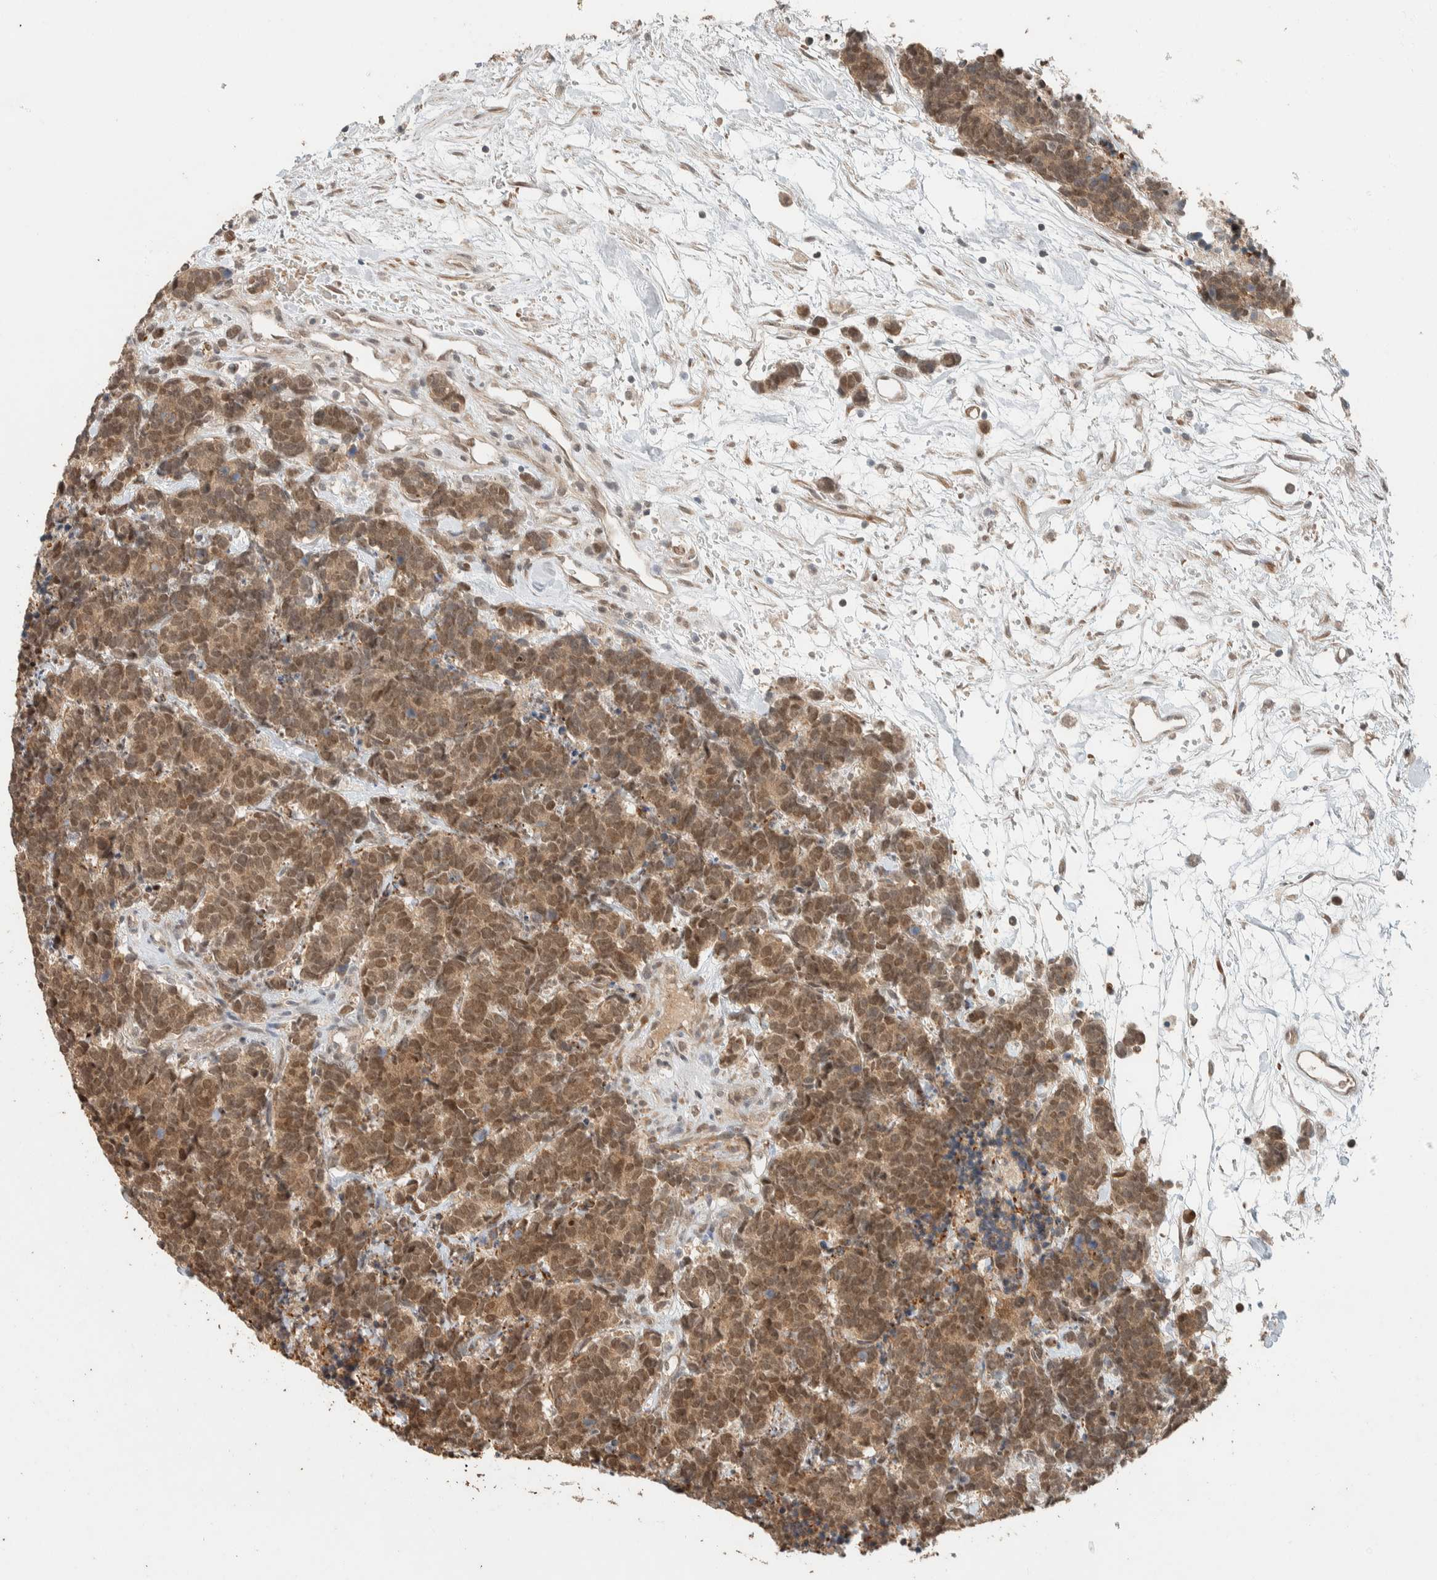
{"staining": {"intensity": "moderate", "quantity": ">75%", "location": "cytoplasmic/membranous,nuclear"}, "tissue": "carcinoid", "cell_type": "Tumor cells", "image_type": "cancer", "snomed": [{"axis": "morphology", "description": "Carcinoma, NOS"}, {"axis": "morphology", "description": "Carcinoid, malignant, NOS"}, {"axis": "topography", "description": "Urinary bladder"}], "caption": "Human carcinoid (malignant) stained with a protein marker displays moderate staining in tumor cells.", "gene": "ZBTB2", "patient": {"sex": "male", "age": 57}}